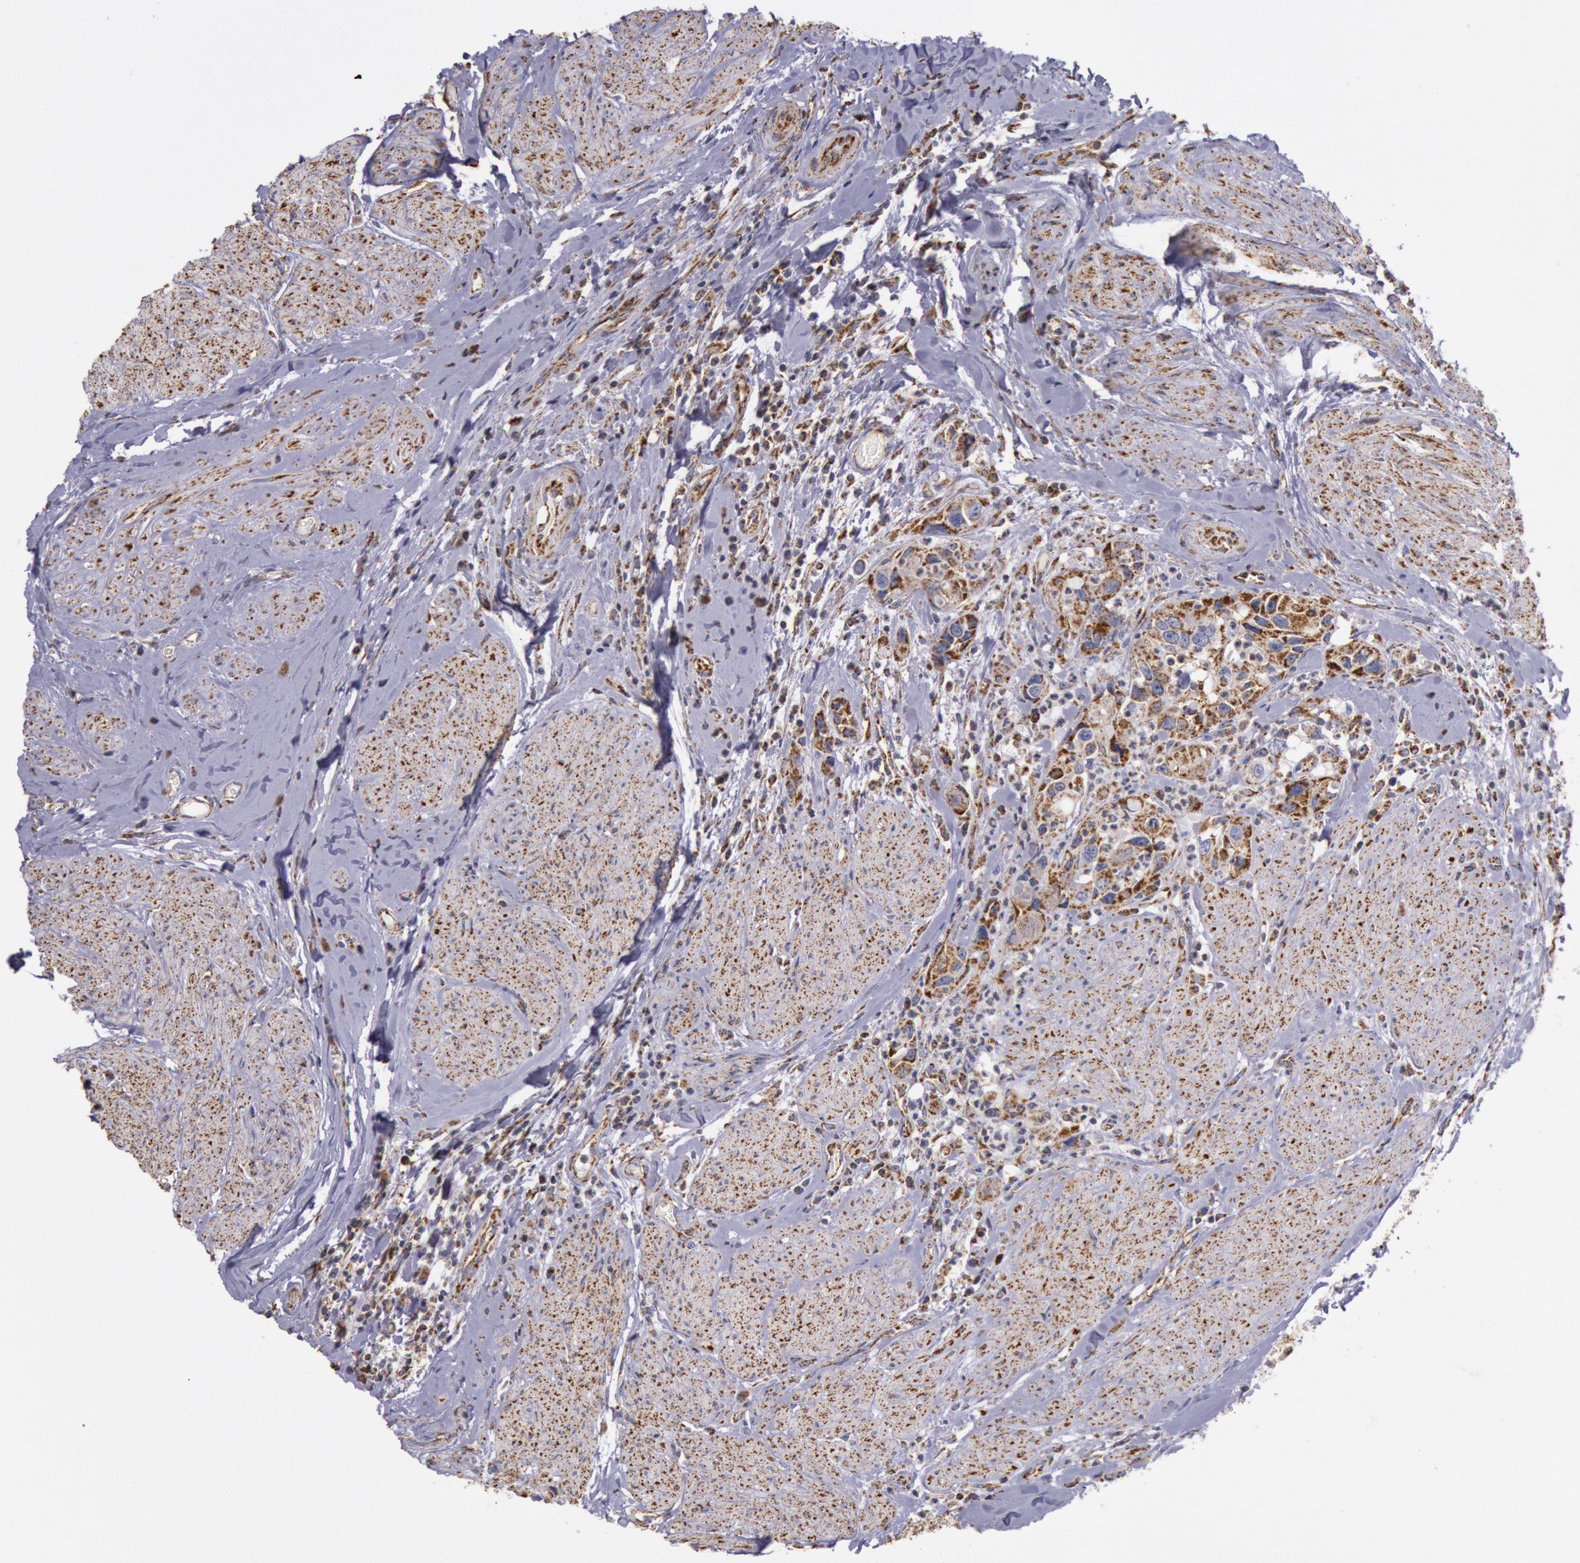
{"staining": {"intensity": "moderate", "quantity": ">75%", "location": "cytoplasmic/membranous"}, "tissue": "urothelial cancer", "cell_type": "Tumor cells", "image_type": "cancer", "snomed": [{"axis": "morphology", "description": "Urothelial carcinoma, High grade"}, {"axis": "topography", "description": "Urinary bladder"}], "caption": "Immunohistochemical staining of urothelial cancer displays medium levels of moderate cytoplasmic/membranous expression in approximately >75% of tumor cells.", "gene": "CYC1", "patient": {"sex": "male", "age": 66}}